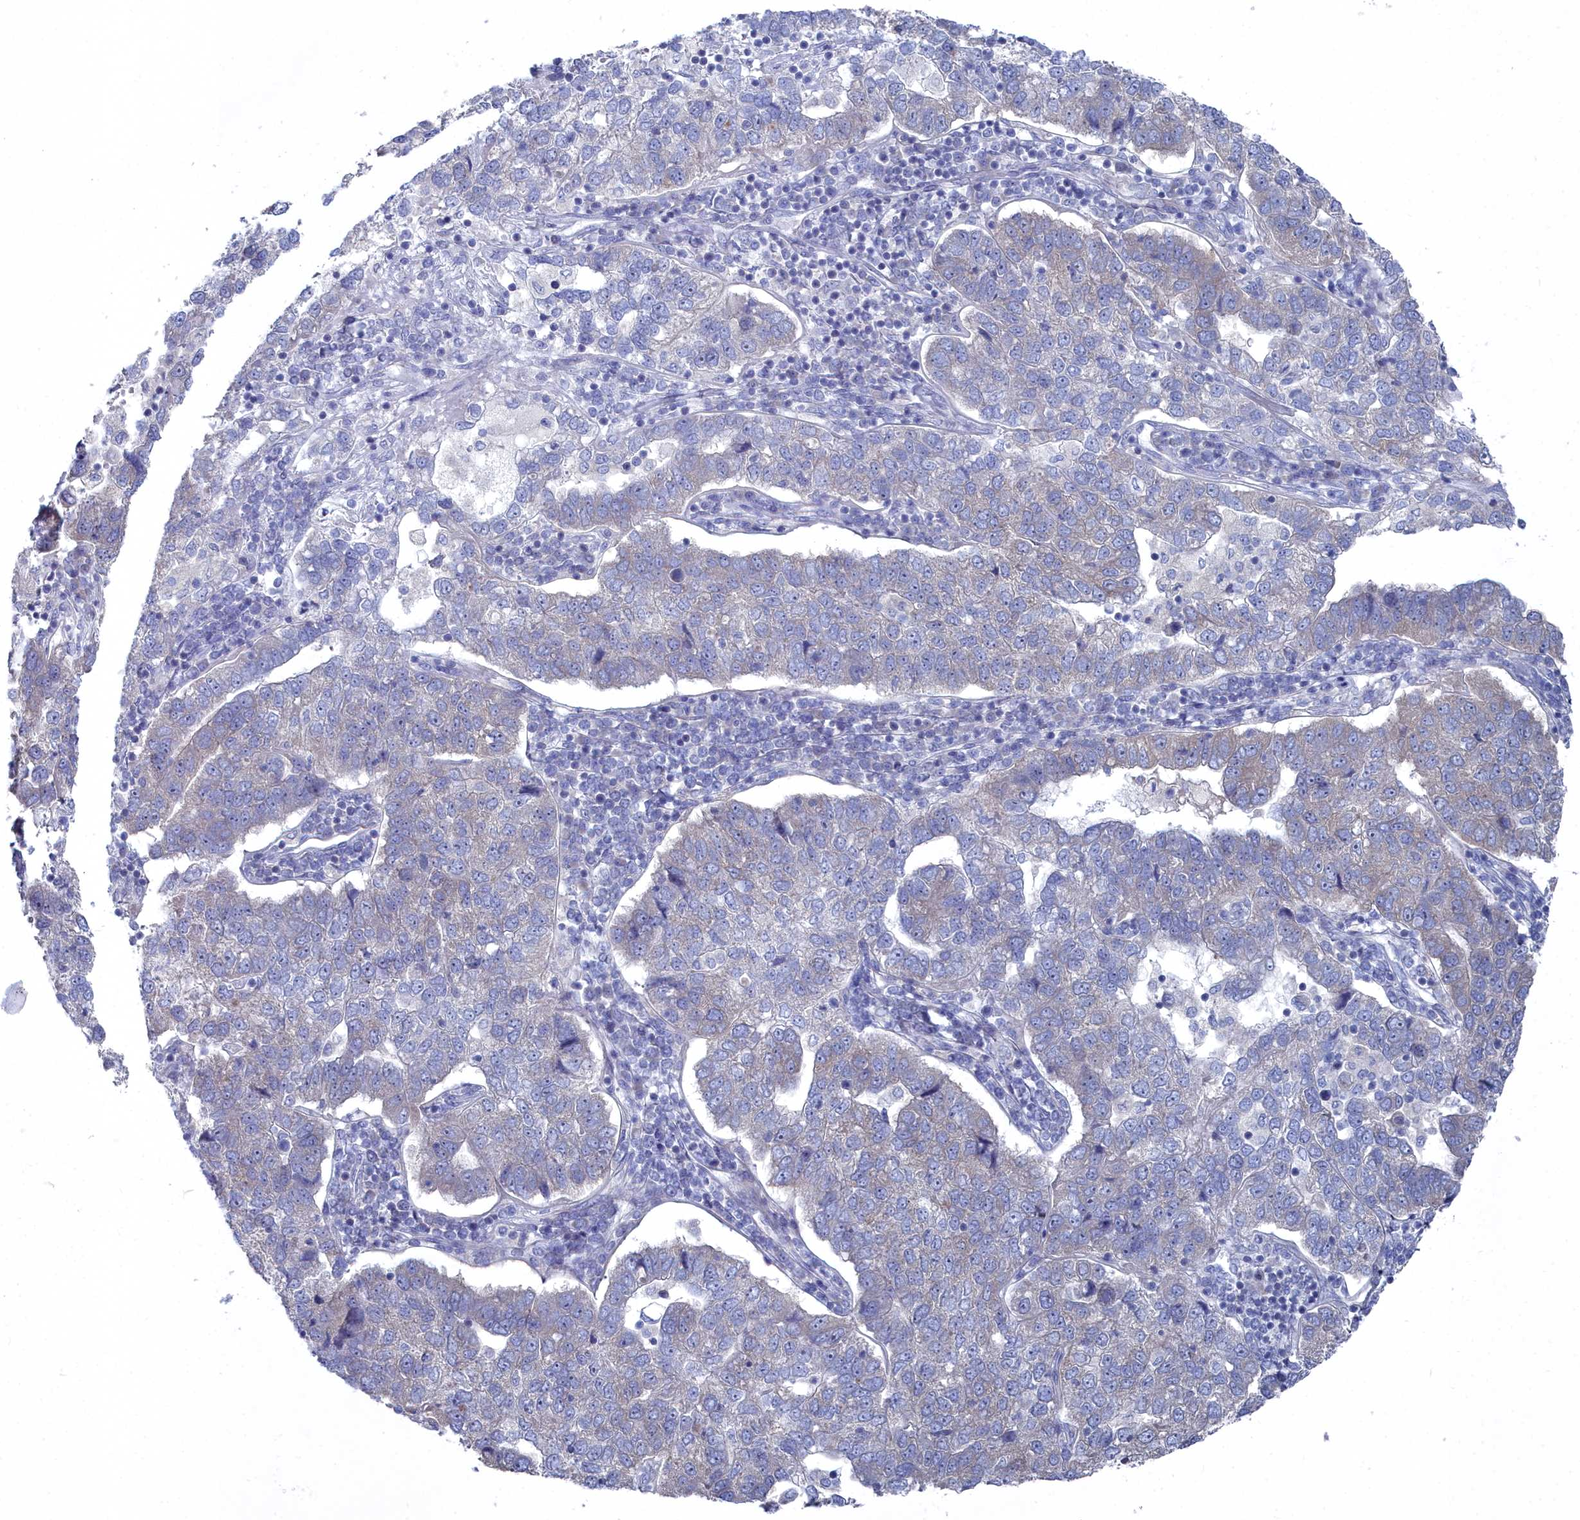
{"staining": {"intensity": "moderate", "quantity": "25%-75%", "location": "cytoplasmic/membranous"}, "tissue": "pancreatic cancer", "cell_type": "Tumor cells", "image_type": "cancer", "snomed": [{"axis": "morphology", "description": "Adenocarcinoma, NOS"}, {"axis": "topography", "description": "Pancreas"}], "caption": "Pancreatic cancer (adenocarcinoma) stained with IHC reveals moderate cytoplasmic/membranous positivity in about 25%-75% of tumor cells.", "gene": "CCDC149", "patient": {"sex": "female", "age": 61}}